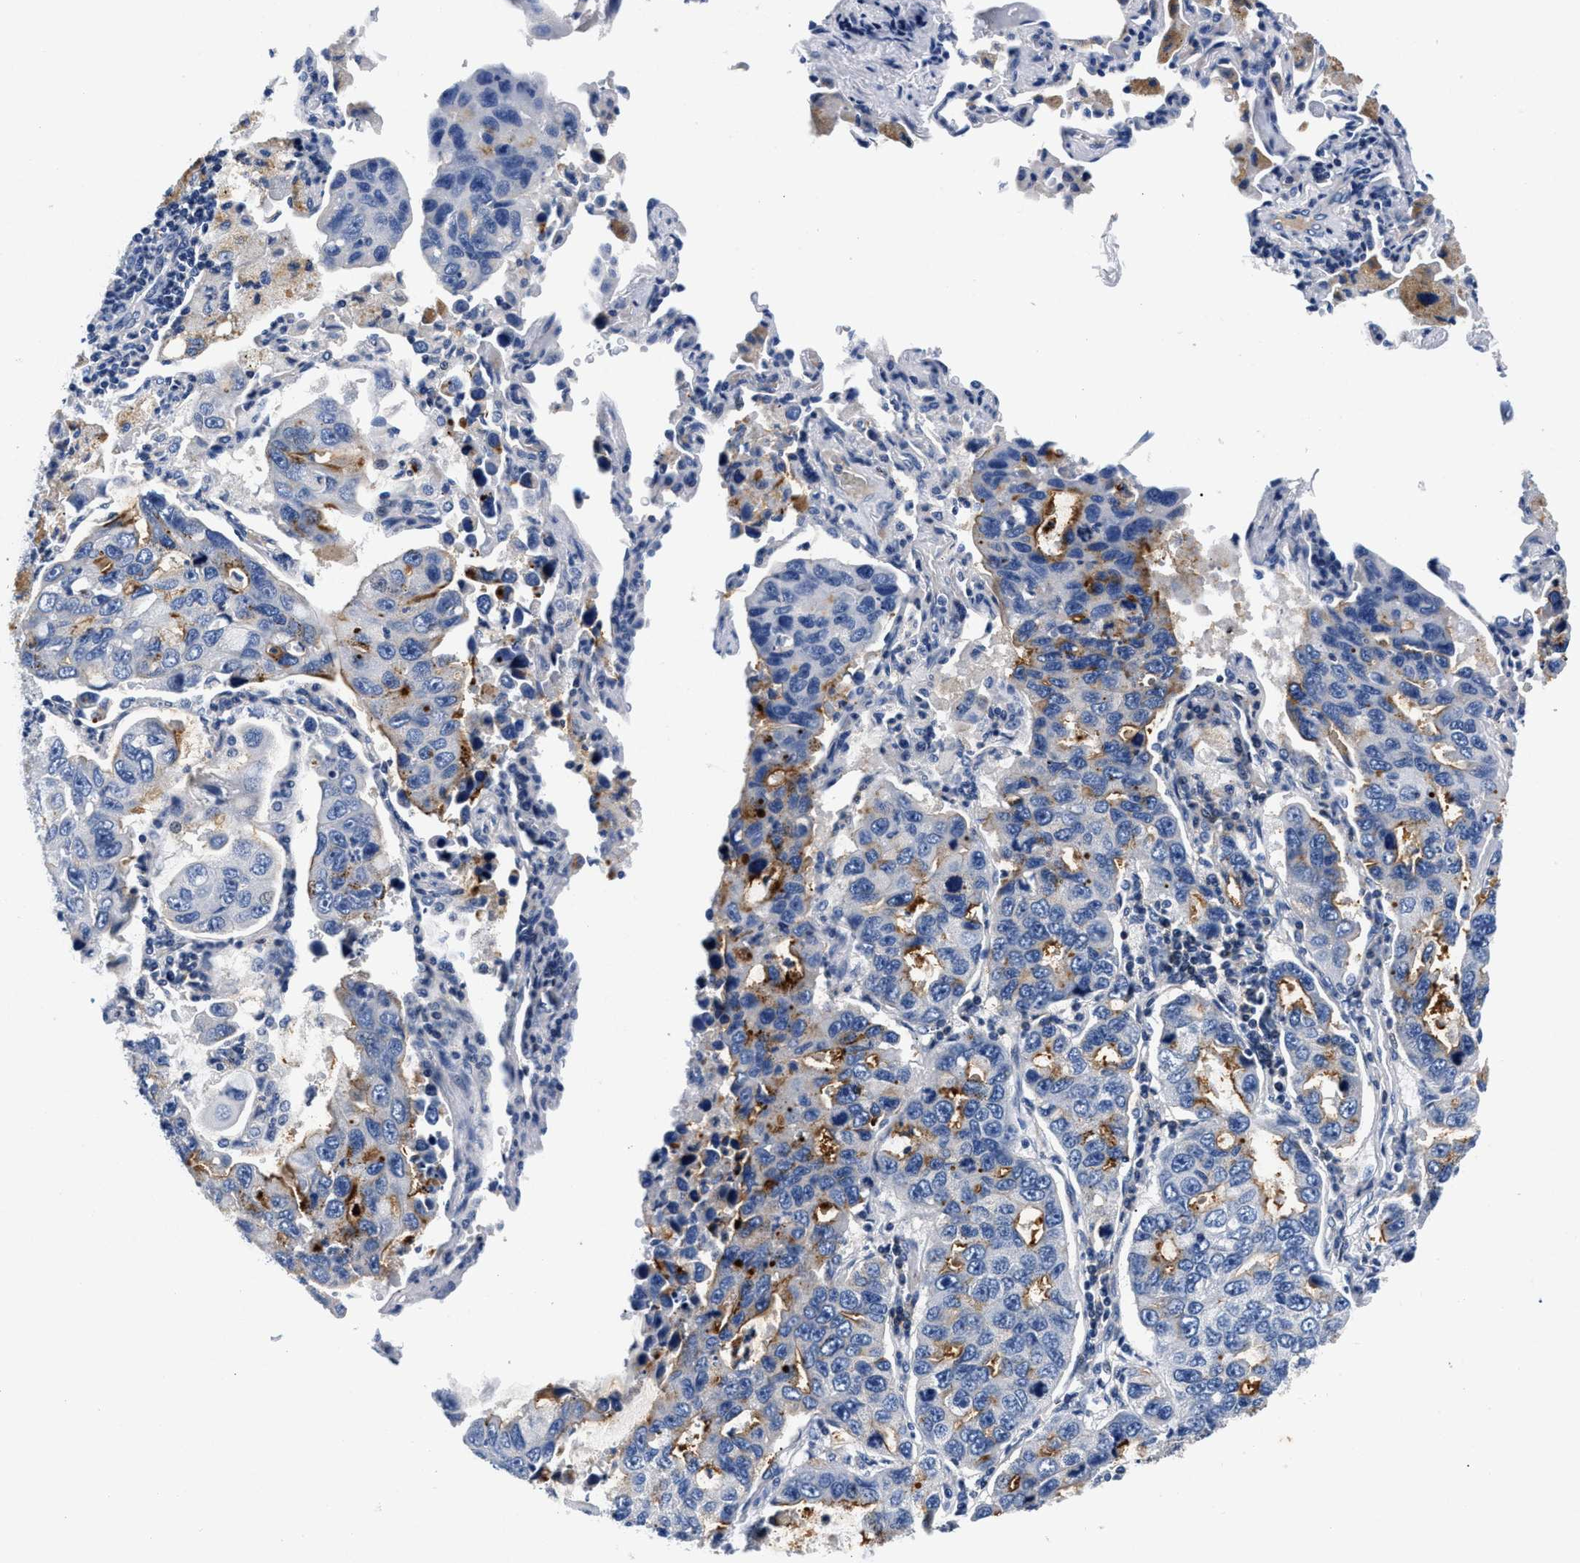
{"staining": {"intensity": "moderate", "quantity": "<25%", "location": "cytoplasmic/membranous"}, "tissue": "lung cancer", "cell_type": "Tumor cells", "image_type": "cancer", "snomed": [{"axis": "morphology", "description": "Adenocarcinoma, NOS"}, {"axis": "topography", "description": "Lung"}], "caption": "Protein expression analysis of human lung cancer reveals moderate cytoplasmic/membranous expression in about <25% of tumor cells. (DAB IHC, brown staining for protein, blue staining for nuclei).", "gene": "P2RY4", "patient": {"sex": "male", "age": 64}}